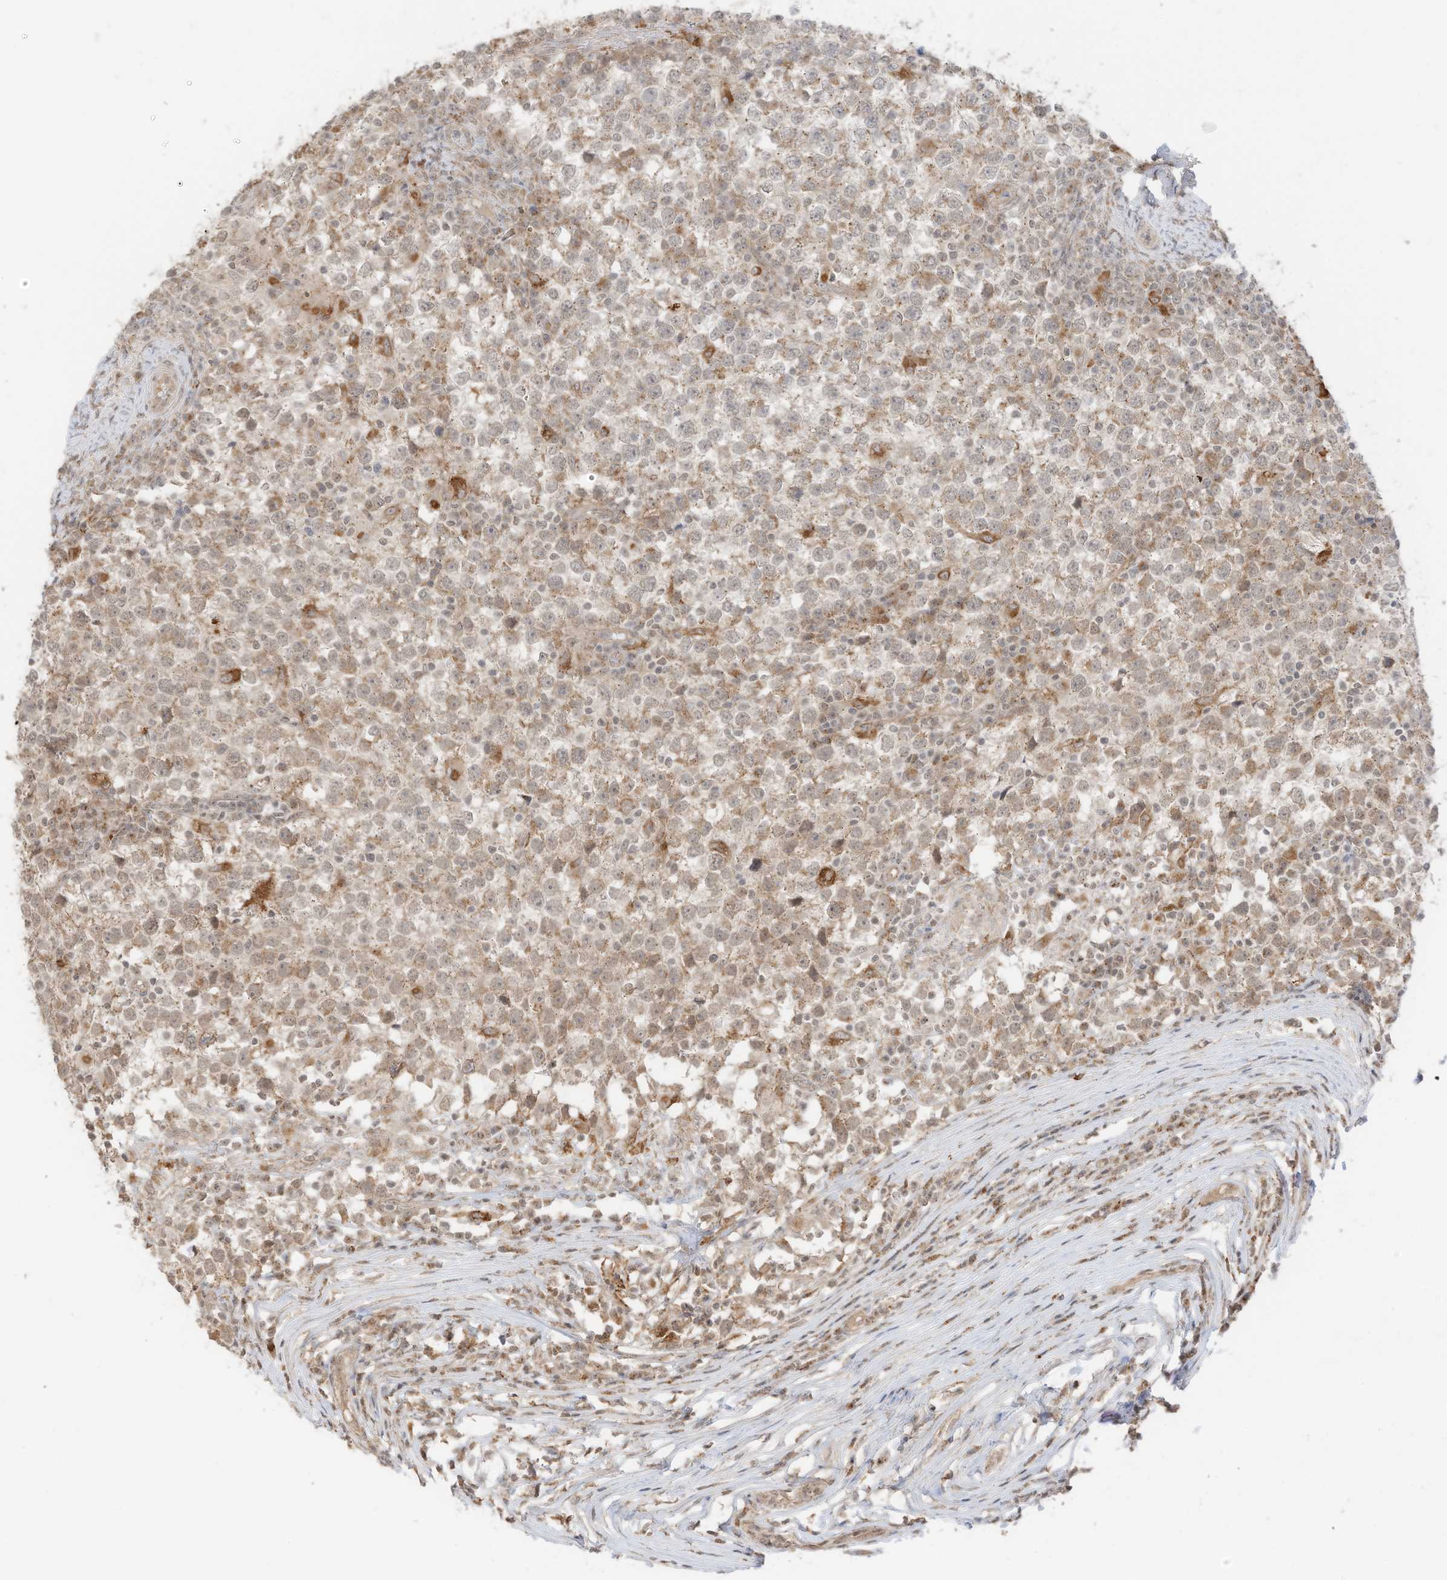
{"staining": {"intensity": "moderate", "quantity": "25%-75%", "location": "cytoplasmic/membranous"}, "tissue": "testis cancer", "cell_type": "Tumor cells", "image_type": "cancer", "snomed": [{"axis": "morphology", "description": "Seminoma, NOS"}, {"axis": "topography", "description": "Testis"}], "caption": "Immunohistochemistry (IHC) histopathology image of testis seminoma stained for a protein (brown), which exhibits medium levels of moderate cytoplasmic/membranous staining in approximately 25%-75% of tumor cells.", "gene": "N4BP3", "patient": {"sex": "male", "age": 65}}